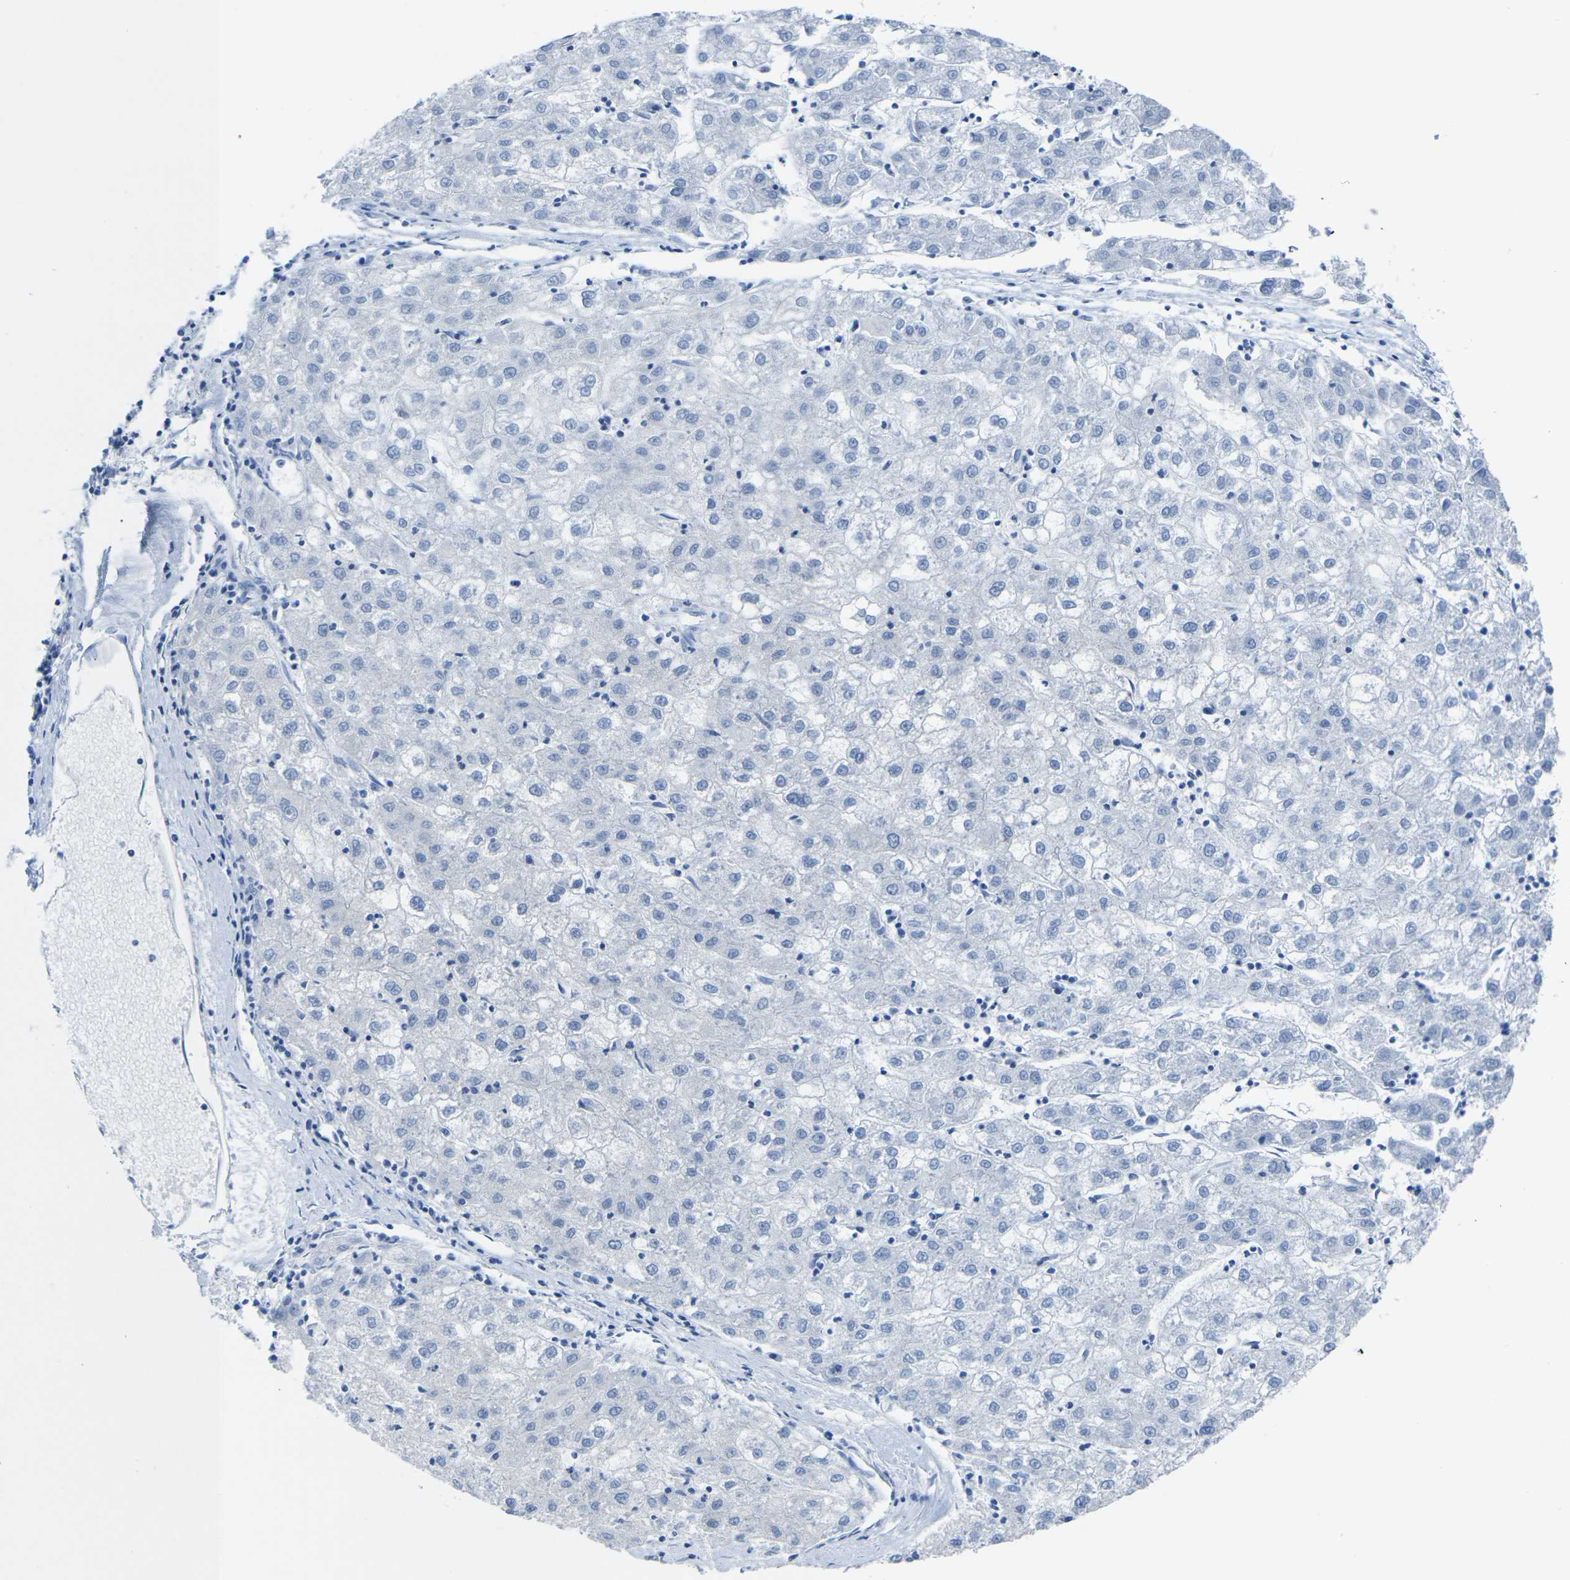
{"staining": {"intensity": "negative", "quantity": "none", "location": "none"}, "tissue": "liver cancer", "cell_type": "Tumor cells", "image_type": "cancer", "snomed": [{"axis": "morphology", "description": "Carcinoma, Hepatocellular, NOS"}, {"axis": "topography", "description": "Liver"}], "caption": "This is a micrograph of IHC staining of liver cancer (hepatocellular carcinoma), which shows no expression in tumor cells.", "gene": "TMEM204", "patient": {"sex": "male", "age": 72}}